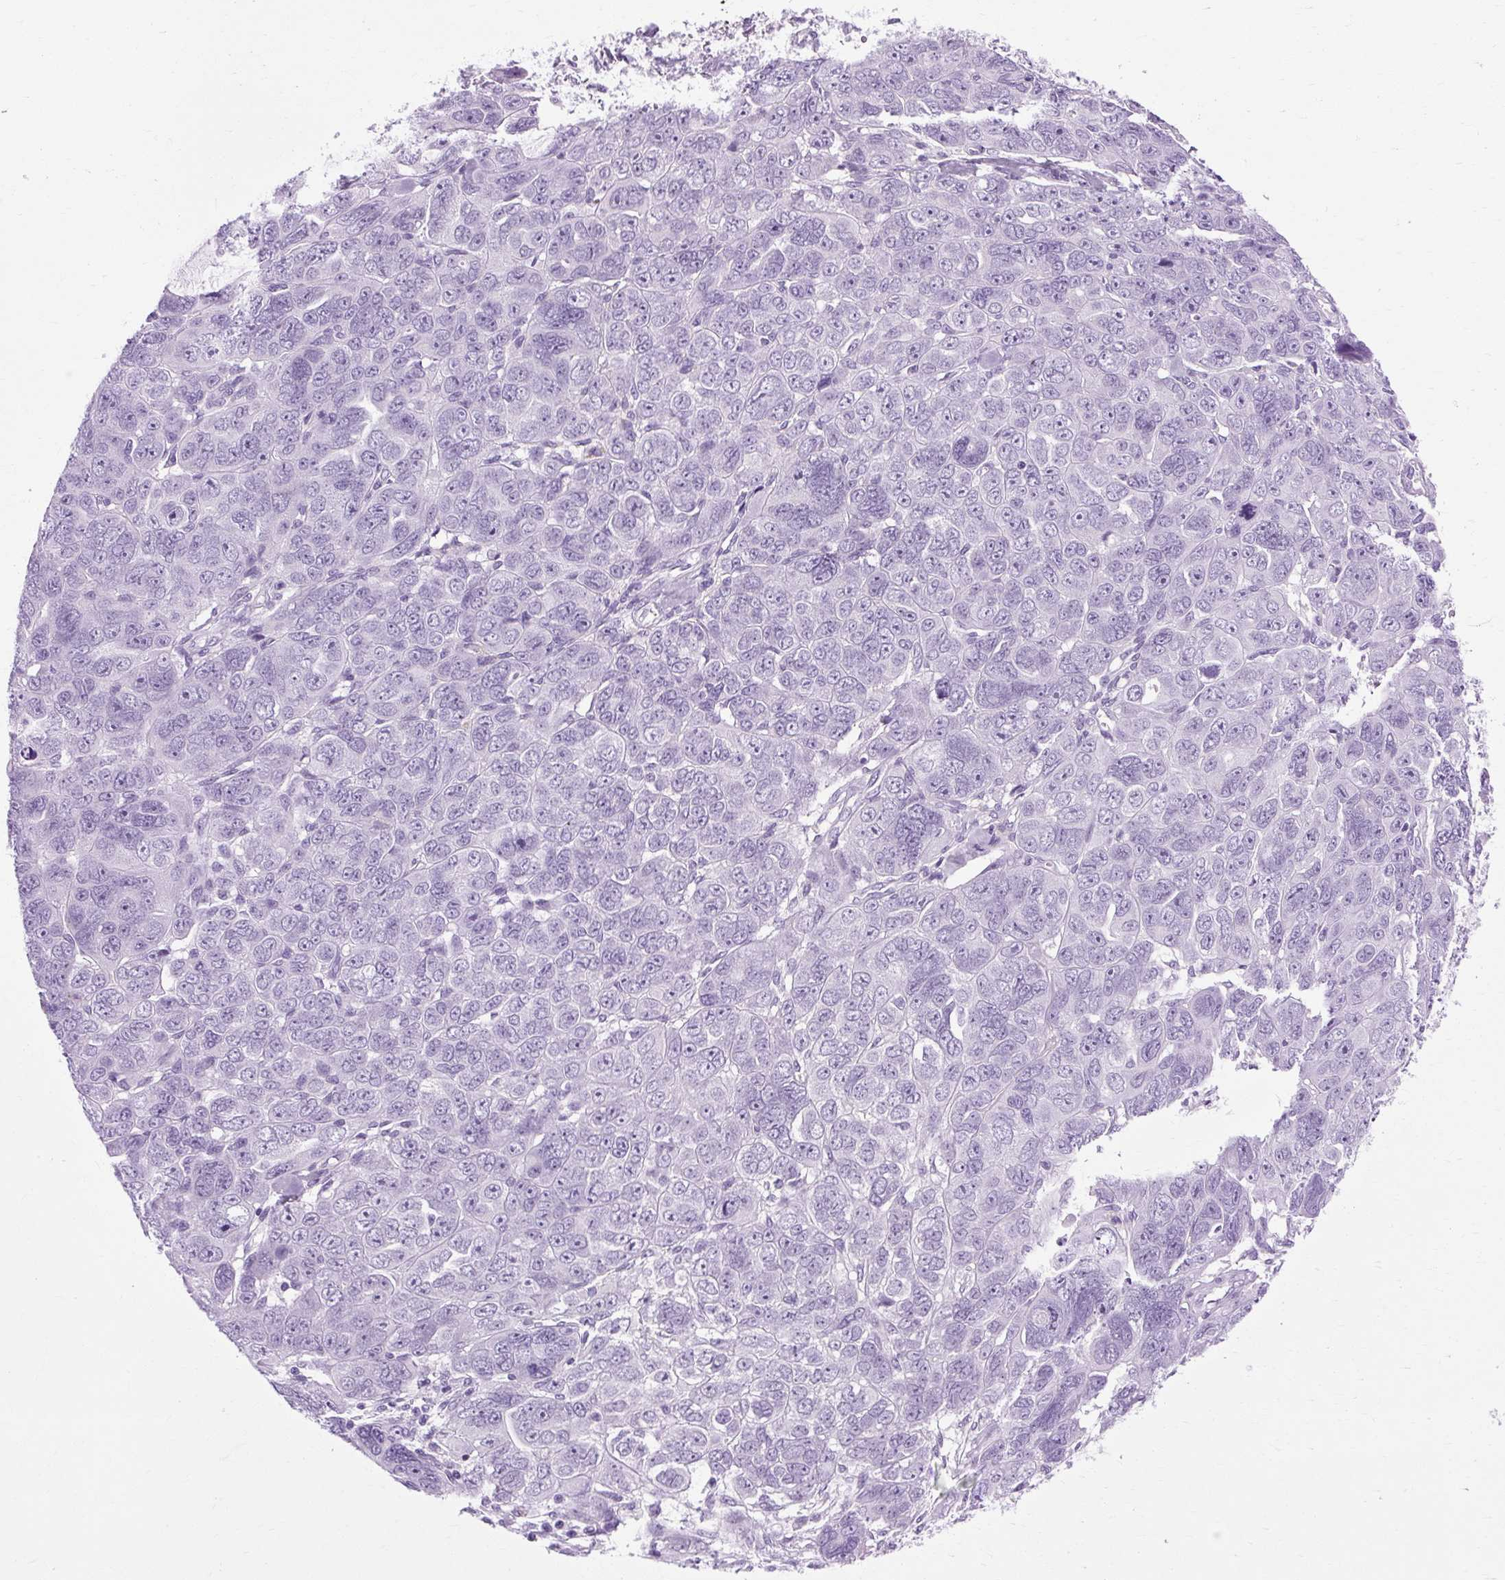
{"staining": {"intensity": "negative", "quantity": "none", "location": "none"}, "tissue": "ovarian cancer", "cell_type": "Tumor cells", "image_type": "cancer", "snomed": [{"axis": "morphology", "description": "Cystadenocarcinoma, serous, NOS"}, {"axis": "topography", "description": "Ovary"}], "caption": "Human ovarian cancer (serous cystadenocarcinoma) stained for a protein using immunohistochemistry (IHC) exhibits no positivity in tumor cells.", "gene": "B3GNT4", "patient": {"sex": "female", "age": 63}}